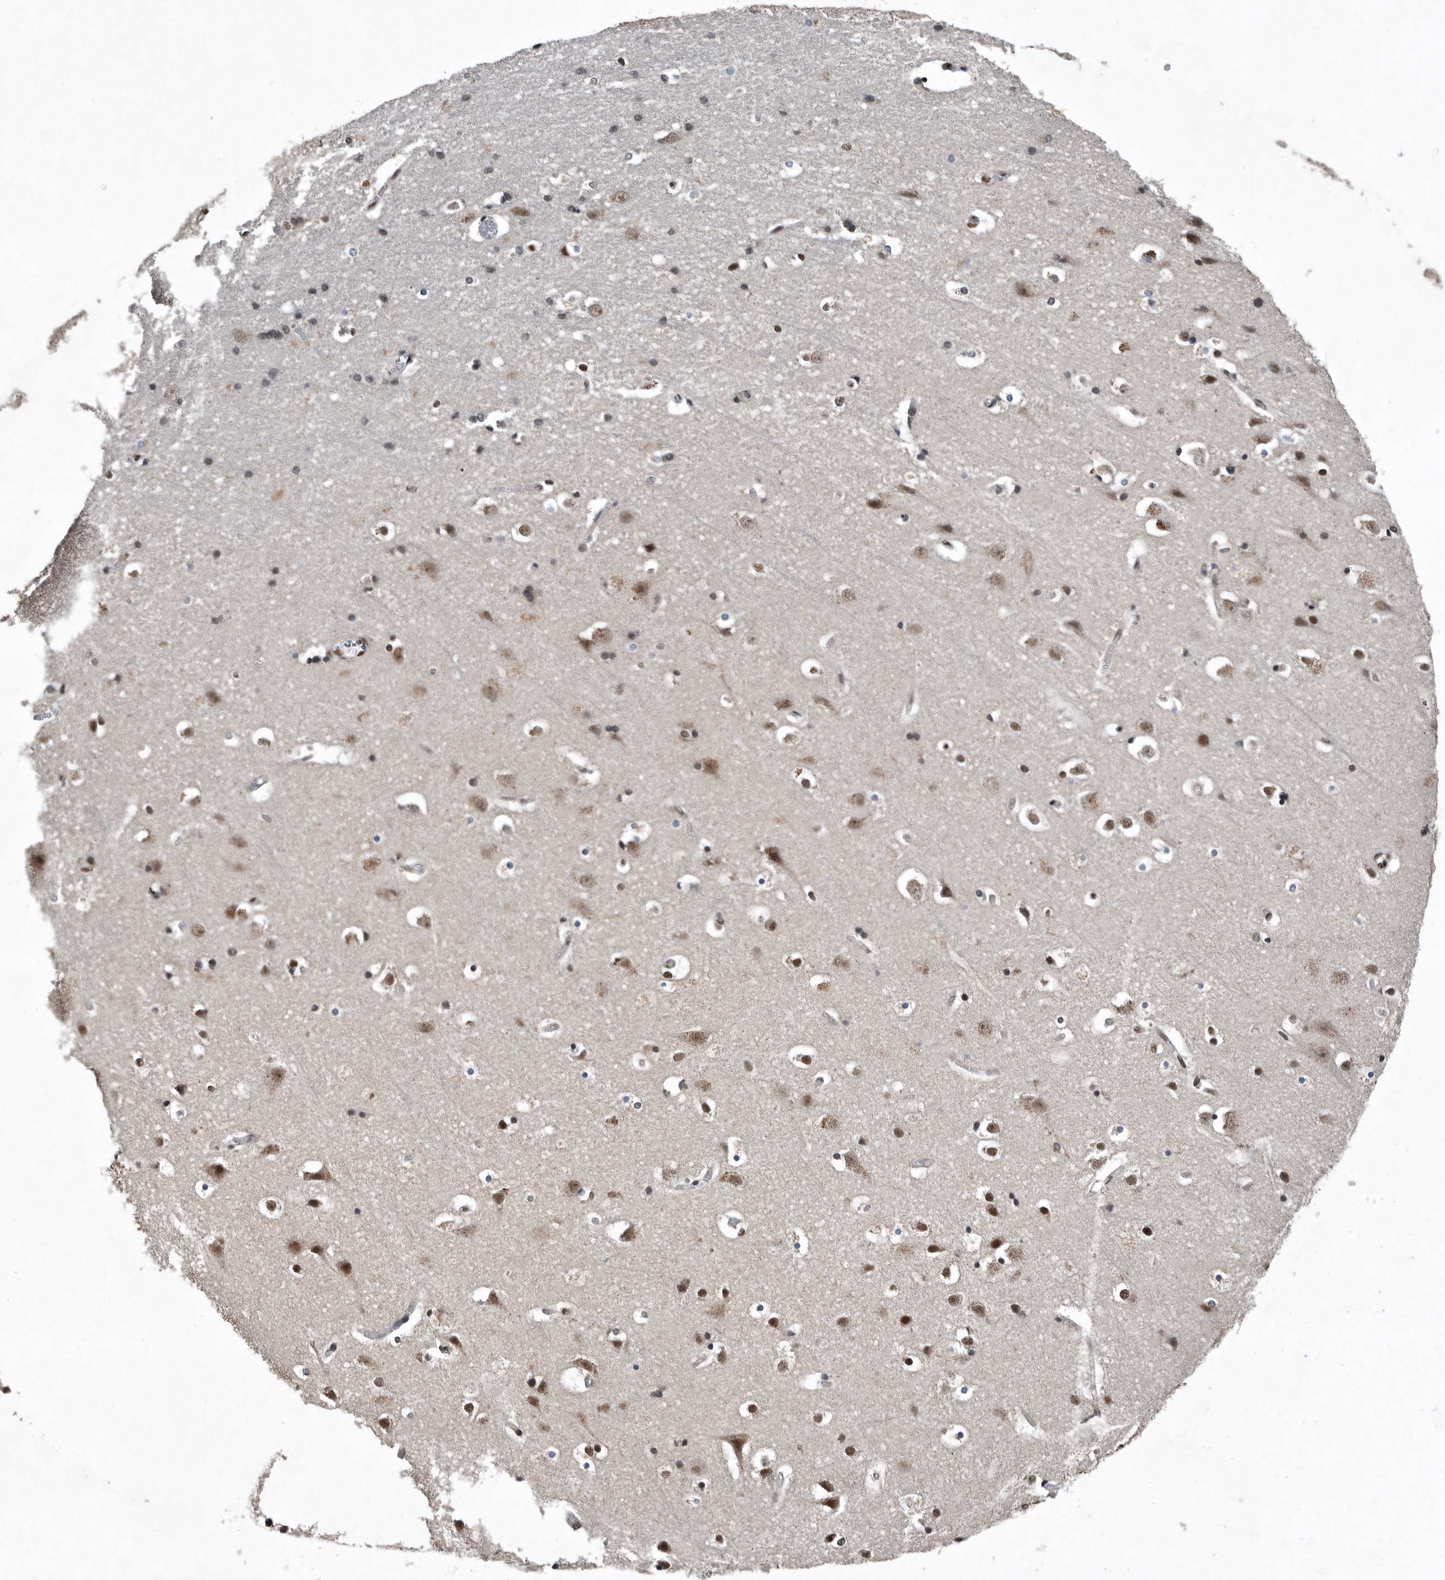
{"staining": {"intensity": "moderate", "quantity": ">75%", "location": "nuclear"}, "tissue": "cerebral cortex", "cell_type": "Endothelial cells", "image_type": "normal", "snomed": [{"axis": "morphology", "description": "Normal tissue, NOS"}, {"axis": "morphology", "description": "Developmental malformation"}, {"axis": "topography", "description": "Cerebral cortex"}], "caption": "Immunohistochemistry (IHC) photomicrograph of normal cerebral cortex: human cerebral cortex stained using immunohistochemistry (IHC) reveals medium levels of moderate protein expression localized specifically in the nuclear of endothelial cells, appearing as a nuclear brown color.", "gene": "SENP7", "patient": {"sex": "female", "age": 30}}